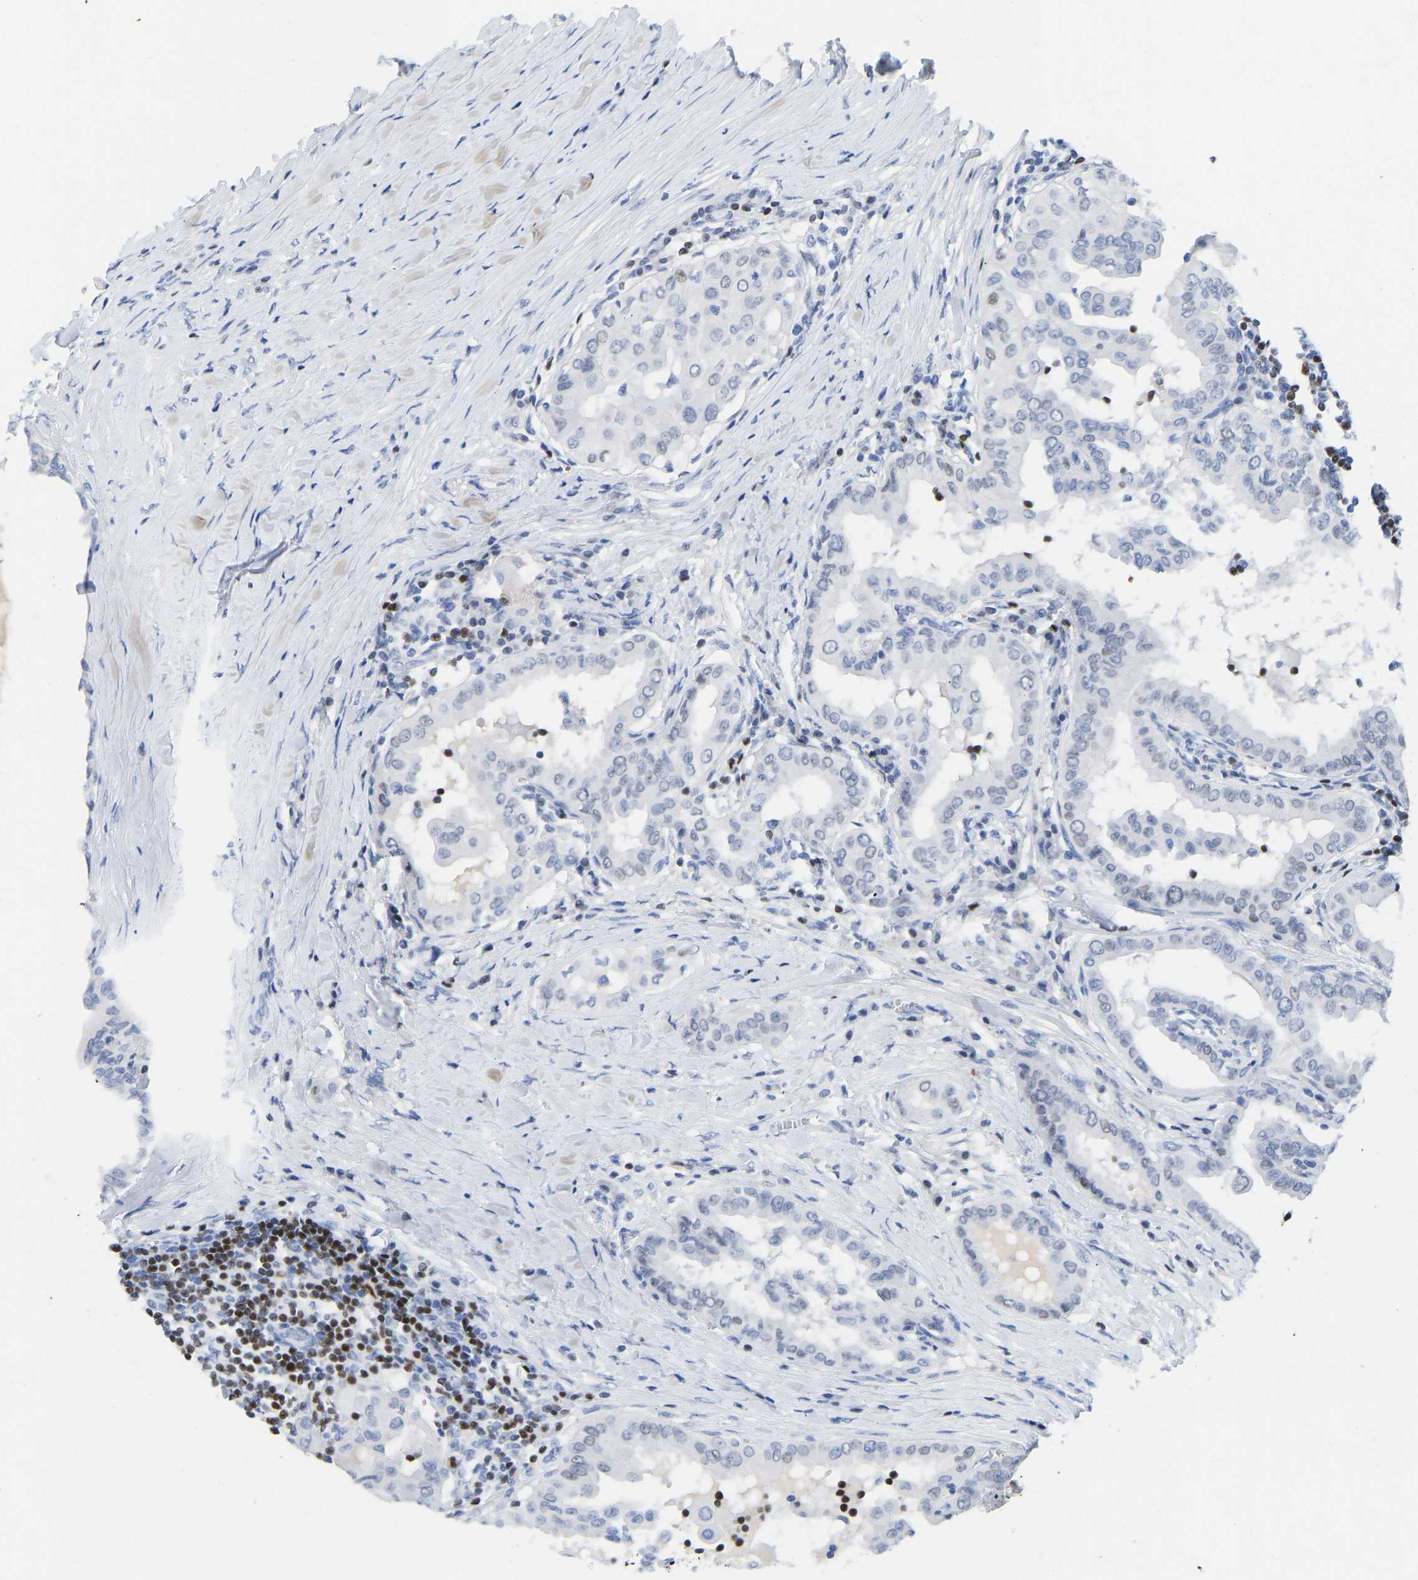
{"staining": {"intensity": "negative", "quantity": "none", "location": "none"}, "tissue": "thyroid cancer", "cell_type": "Tumor cells", "image_type": "cancer", "snomed": [{"axis": "morphology", "description": "Papillary adenocarcinoma, NOS"}, {"axis": "topography", "description": "Thyroid gland"}], "caption": "An image of papillary adenocarcinoma (thyroid) stained for a protein shows no brown staining in tumor cells.", "gene": "TCF7", "patient": {"sex": "male", "age": 33}}